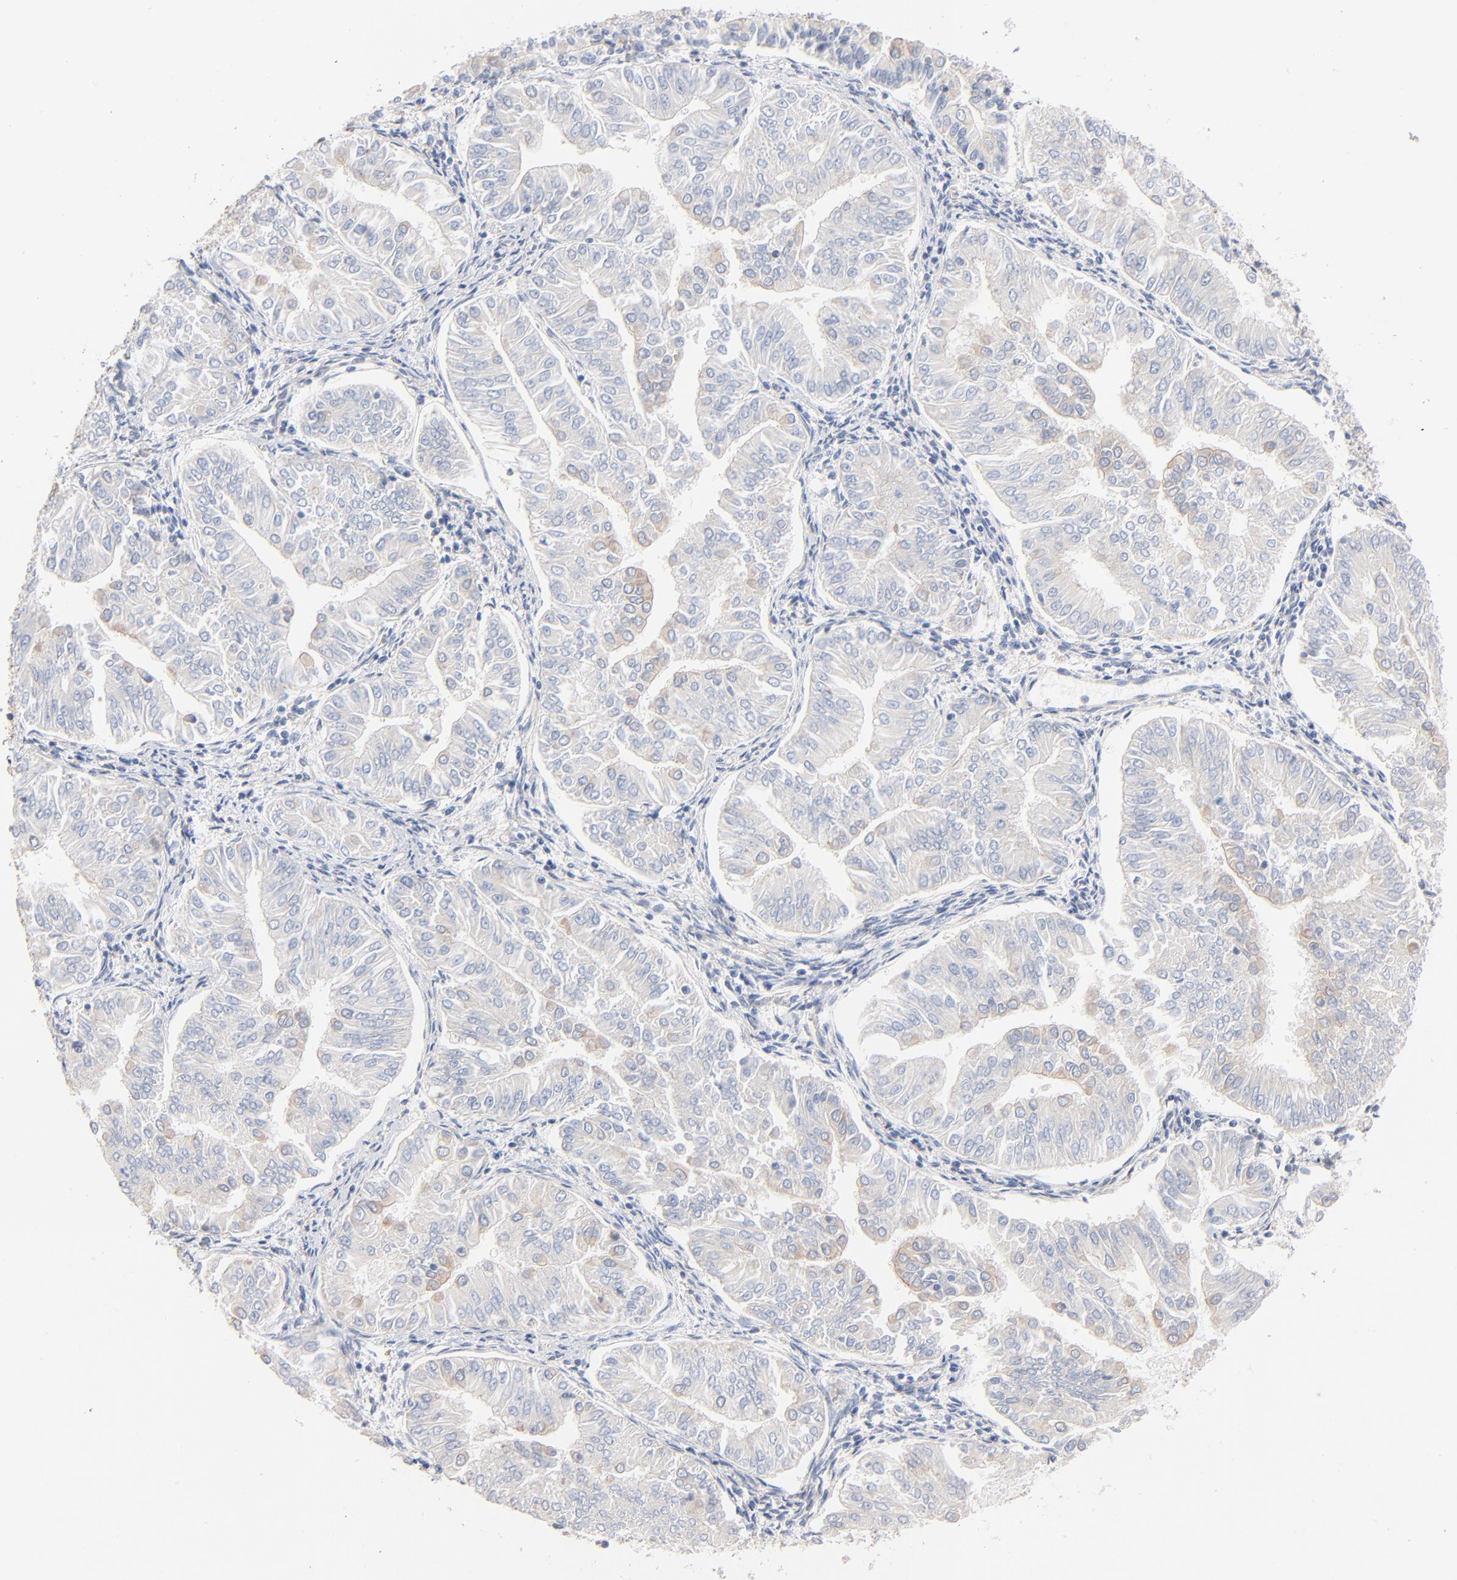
{"staining": {"intensity": "negative", "quantity": "none", "location": "none"}, "tissue": "endometrial cancer", "cell_type": "Tumor cells", "image_type": "cancer", "snomed": [{"axis": "morphology", "description": "Adenocarcinoma, NOS"}, {"axis": "topography", "description": "Endometrium"}], "caption": "Human endometrial adenocarcinoma stained for a protein using IHC displays no expression in tumor cells.", "gene": "ABCD4", "patient": {"sex": "female", "age": 53}}